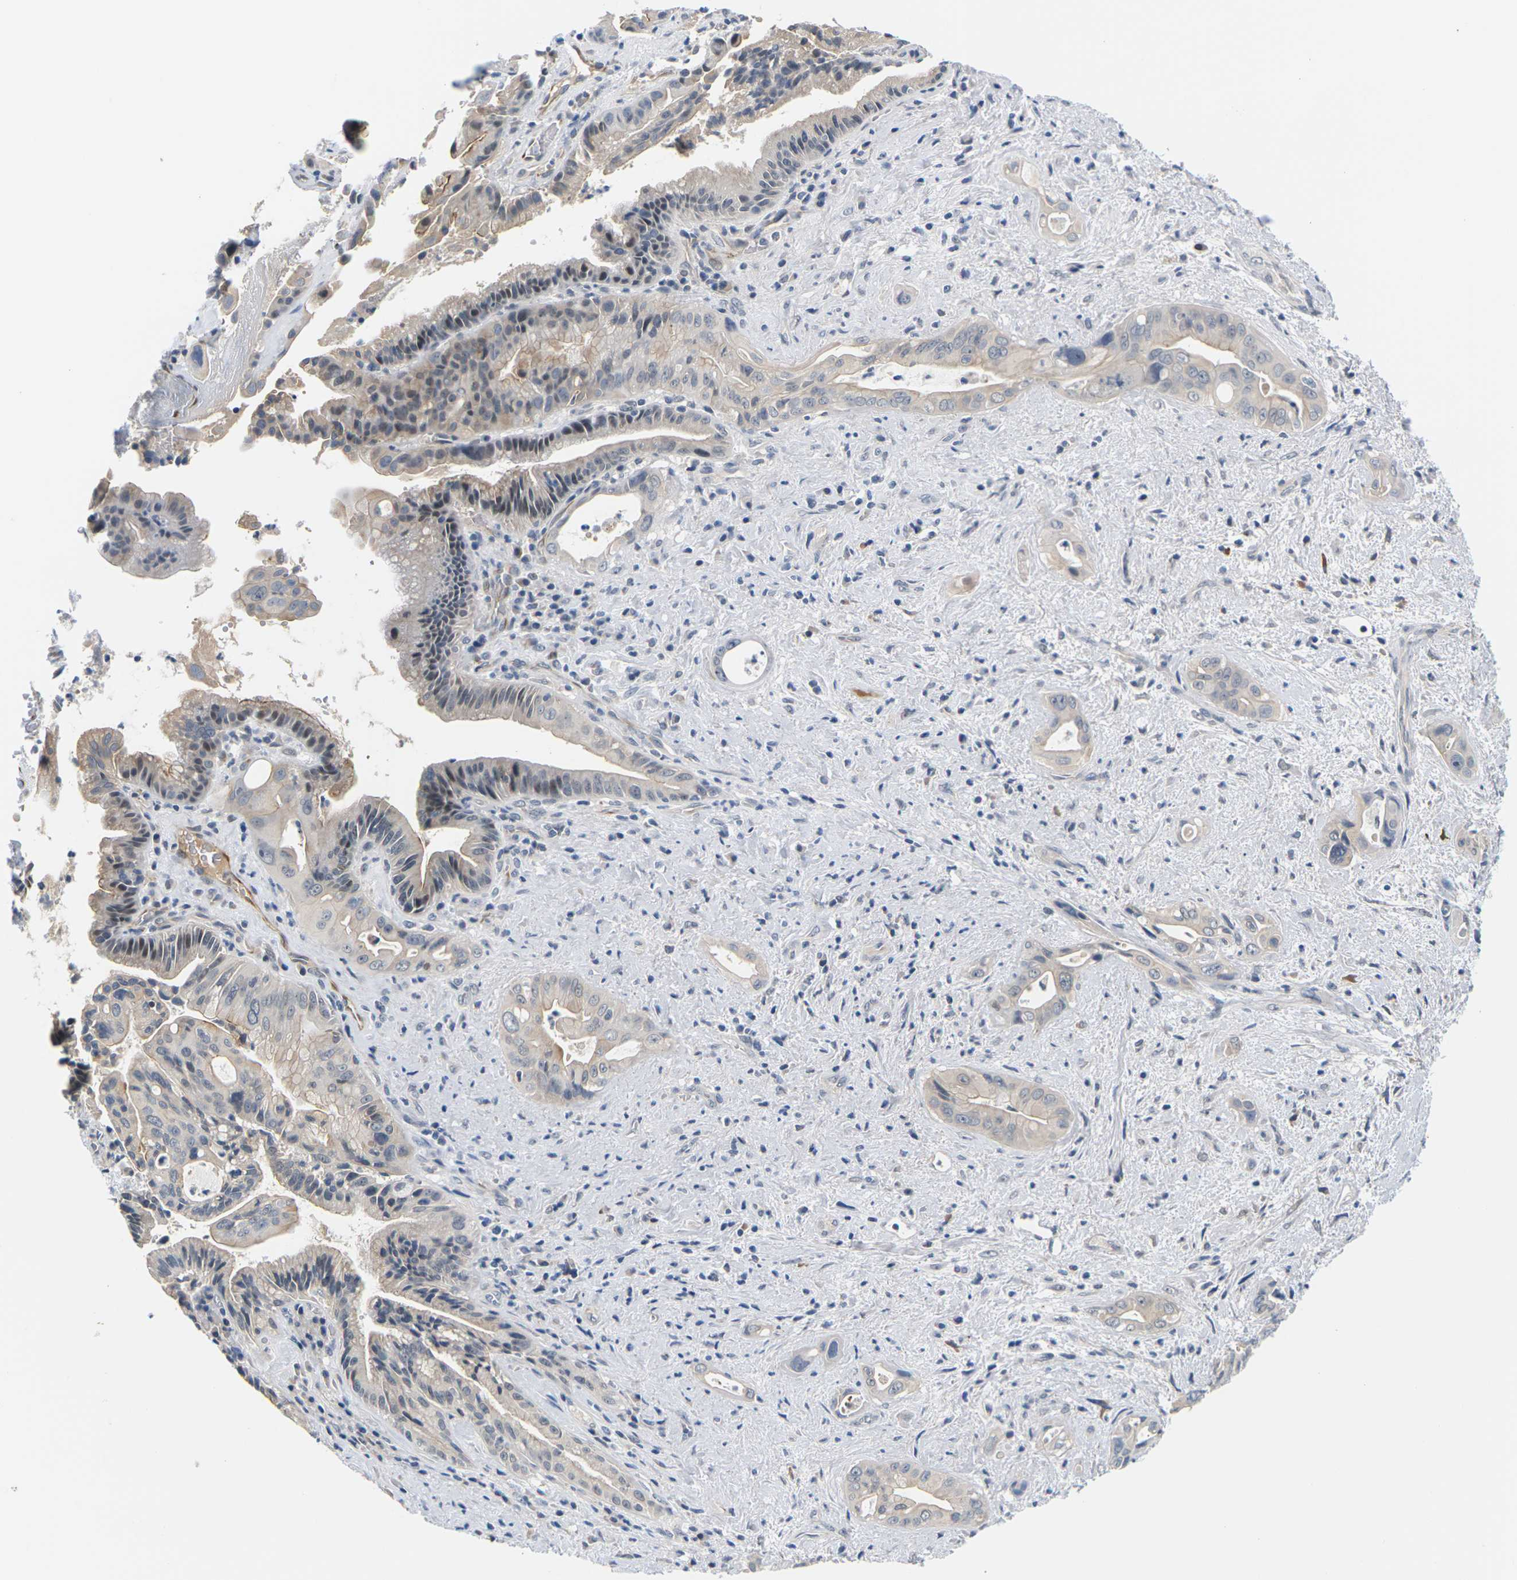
{"staining": {"intensity": "weak", "quantity": ">75%", "location": "cytoplasmic/membranous"}, "tissue": "pancreatic cancer", "cell_type": "Tumor cells", "image_type": "cancer", "snomed": [{"axis": "morphology", "description": "Adenocarcinoma, NOS"}, {"axis": "topography", "description": "Pancreas"}], "caption": "This image displays pancreatic cancer (adenocarcinoma) stained with IHC to label a protein in brown. The cytoplasmic/membranous of tumor cells show weak positivity for the protein. Nuclei are counter-stained blue.", "gene": "PKP2", "patient": {"sex": "male", "age": 77}}